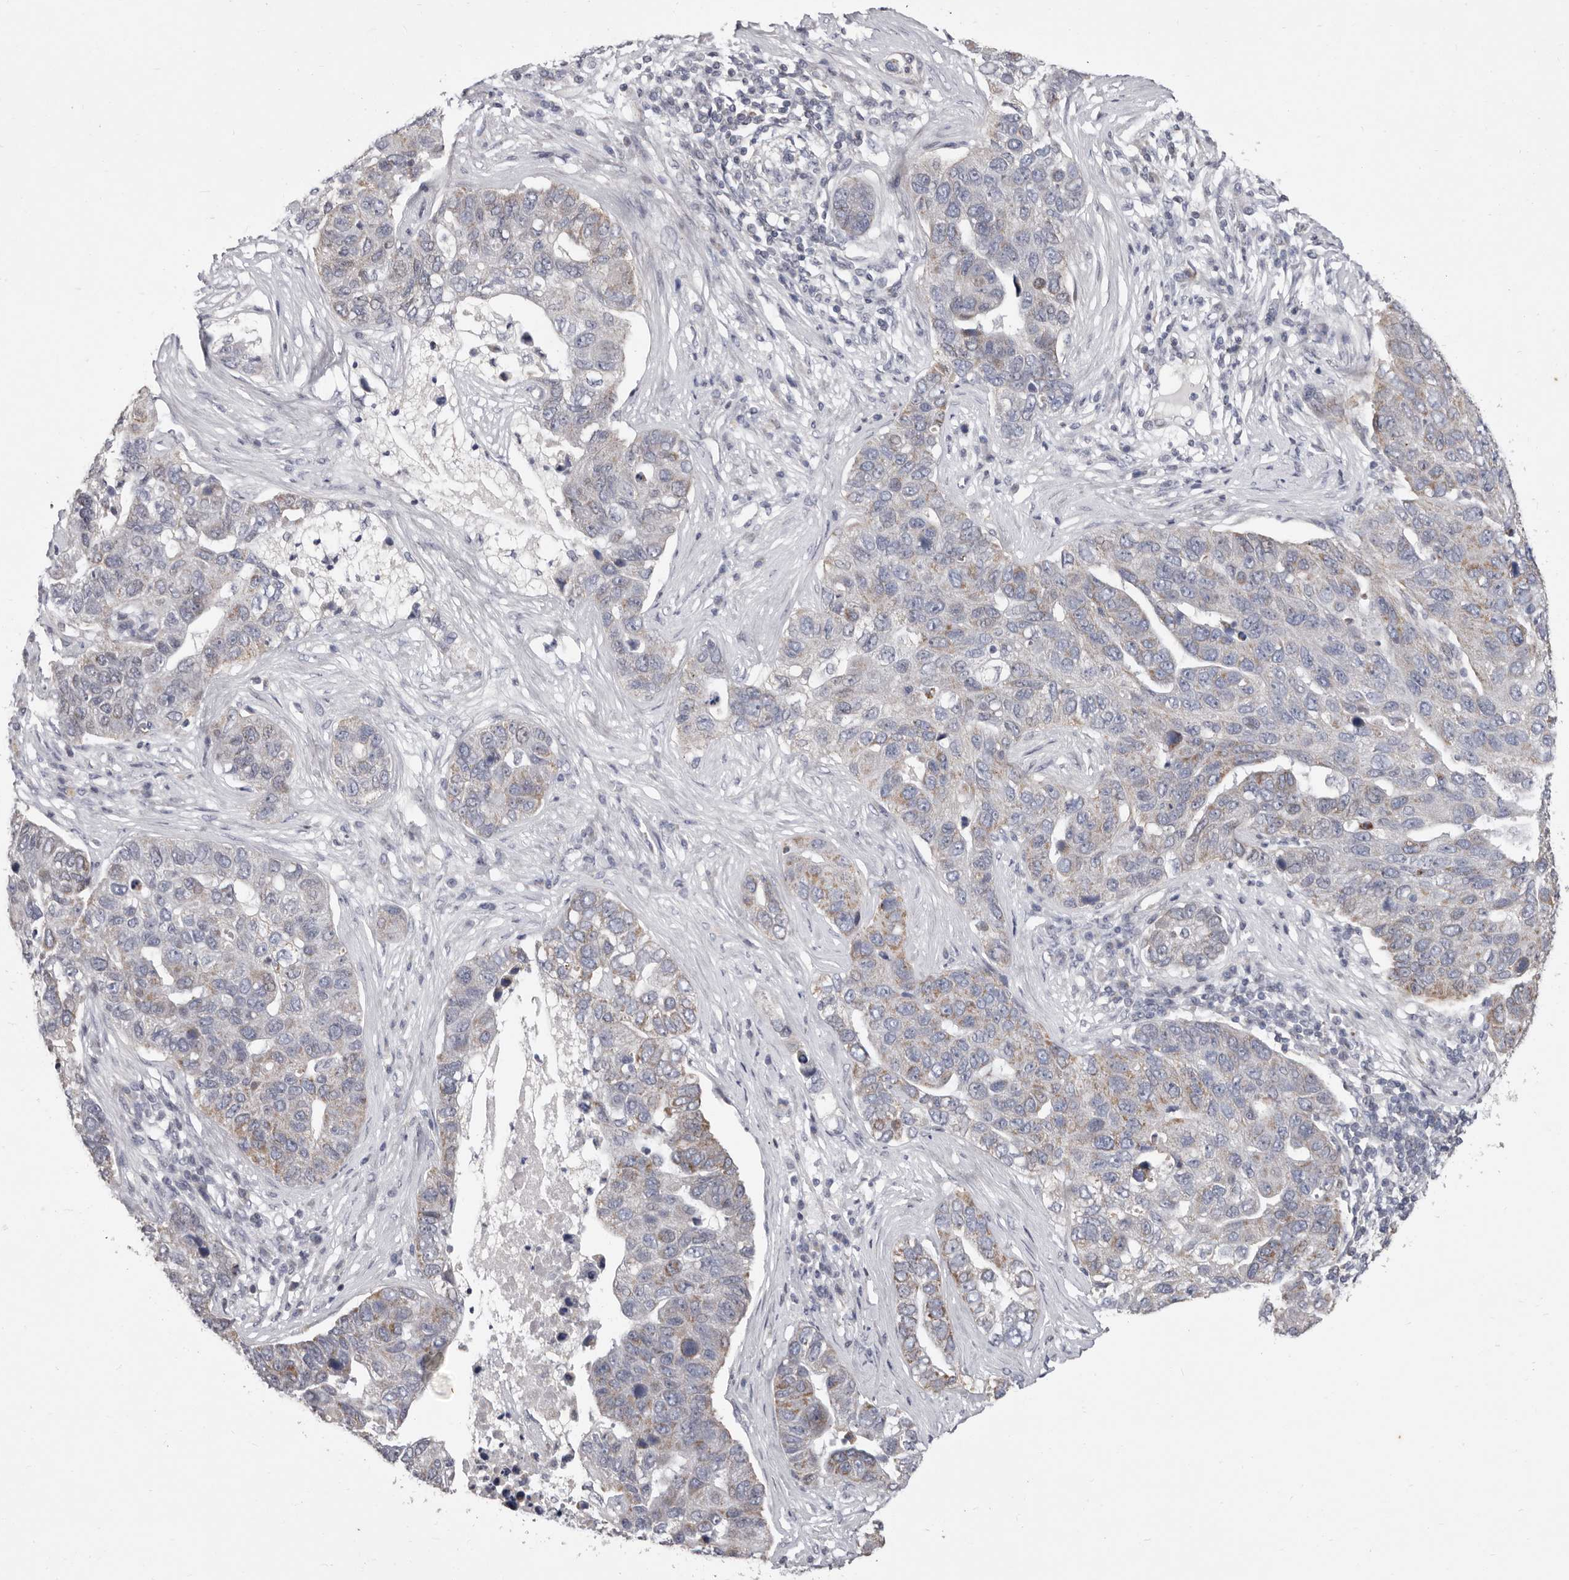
{"staining": {"intensity": "weak", "quantity": "25%-75%", "location": "cytoplasmic/membranous"}, "tissue": "pancreatic cancer", "cell_type": "Tumor cells", "image_type": "cancer", "snomed": [{"axis": "morphology", "description": "Adenocarcinoma, NOS"}, {"axis": "topography", "description": "Pancreas"}], "caption": "The immunohistochemical stain labels weak cytoplasmic/membranous expression in tumor cells of pancreatic cancer tissue. (DAB IHC, brown staining for protein, blue staining for nuclei).", "gene": "TIMM17B", "patient": {"sex": "female", "age": 61}}